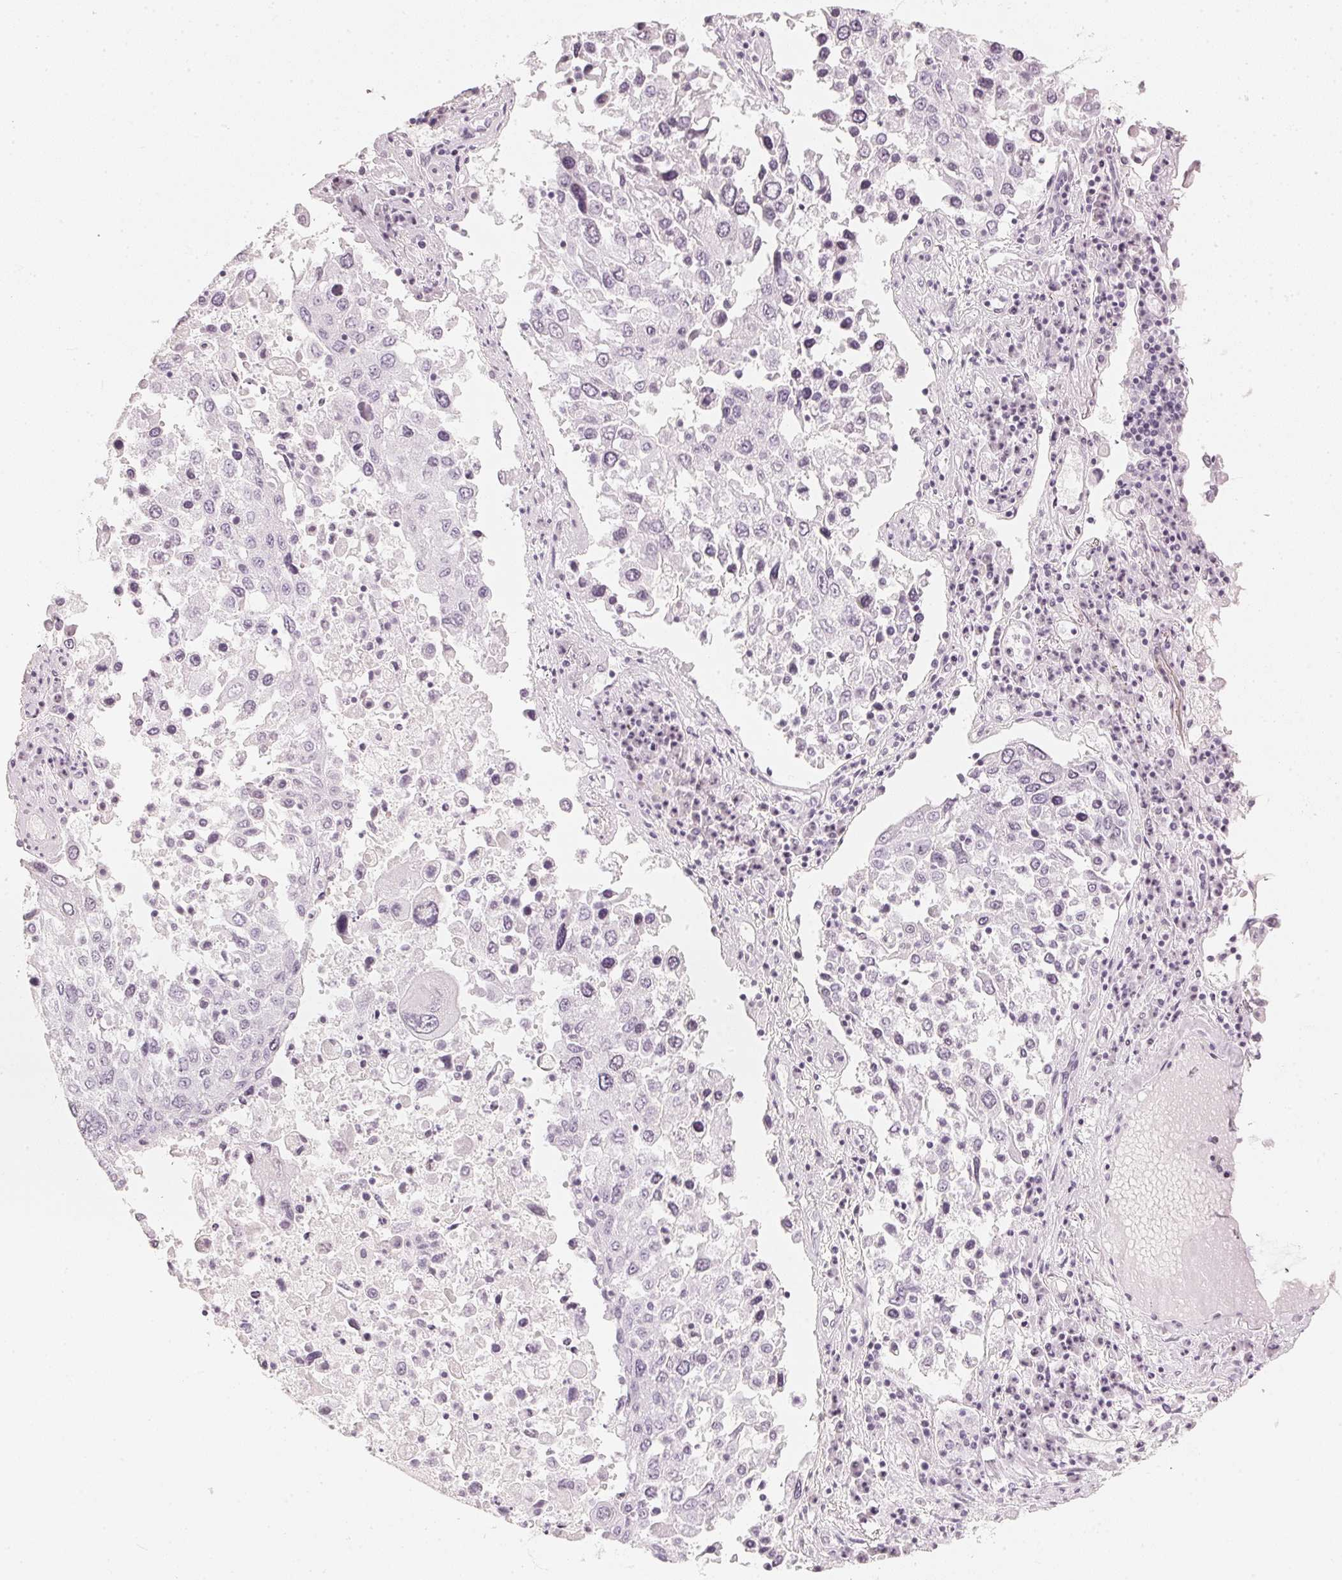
{"staining": {"intensity": "negative", "quantity": "none", "location": "none"}, "tissue": "lung cancer", "cell_type": "Tumor cells", "image_type": "cancer", "snomed": [{"axis": "morphology", "description": "Squamous cell carcinoma, NOS"}, {"axis": "topography", "description": "Lung"}], "caption": "Immunohistochemical staining of lung cancer (squamous cell carcinoma) demonstrates no significant staining in tumor cells.", "gene": "SLC22A8", "patient": {"sex": "male", "age": 65}}